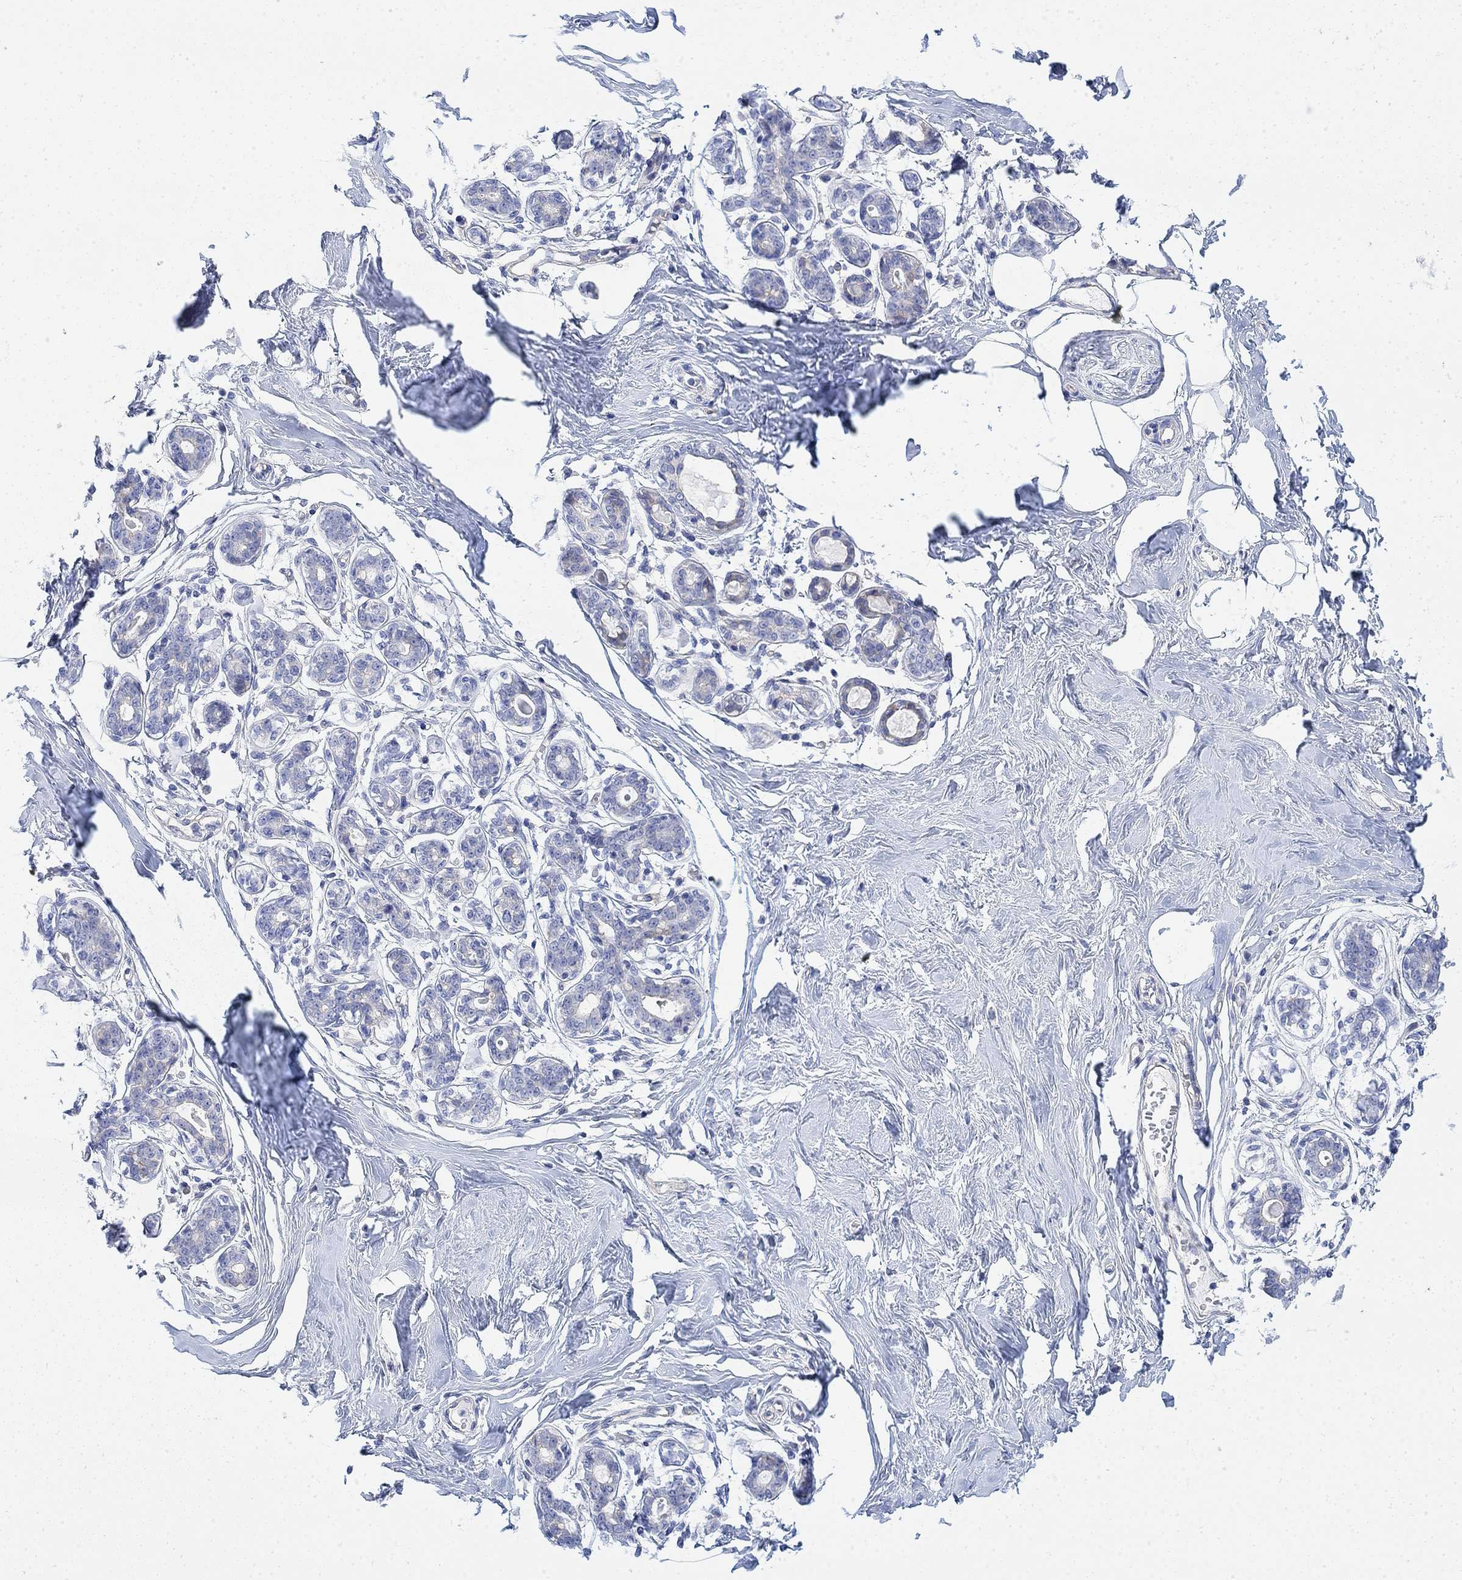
{"staining": {"intensity": "negative", "quantity": "none", "location": "none"}, "tissue": "breast", "cell_type": "Adipocytes", "image_type": "normal", "snomed": [{"axis": "morphology", "description": "Normal tissue, NOS"}, {"axis": "topography", "description": "Skin"}, {"axis": "topography", "description": "Breast"}], "caption": "Immunohistochemistry (IHC) micrograph of benign breast: breast stained with DAB demonstrates no significant protein staining in adipocytes.", "gene": "TLDC2", "patient": {"sex": "female", "age": 43}}